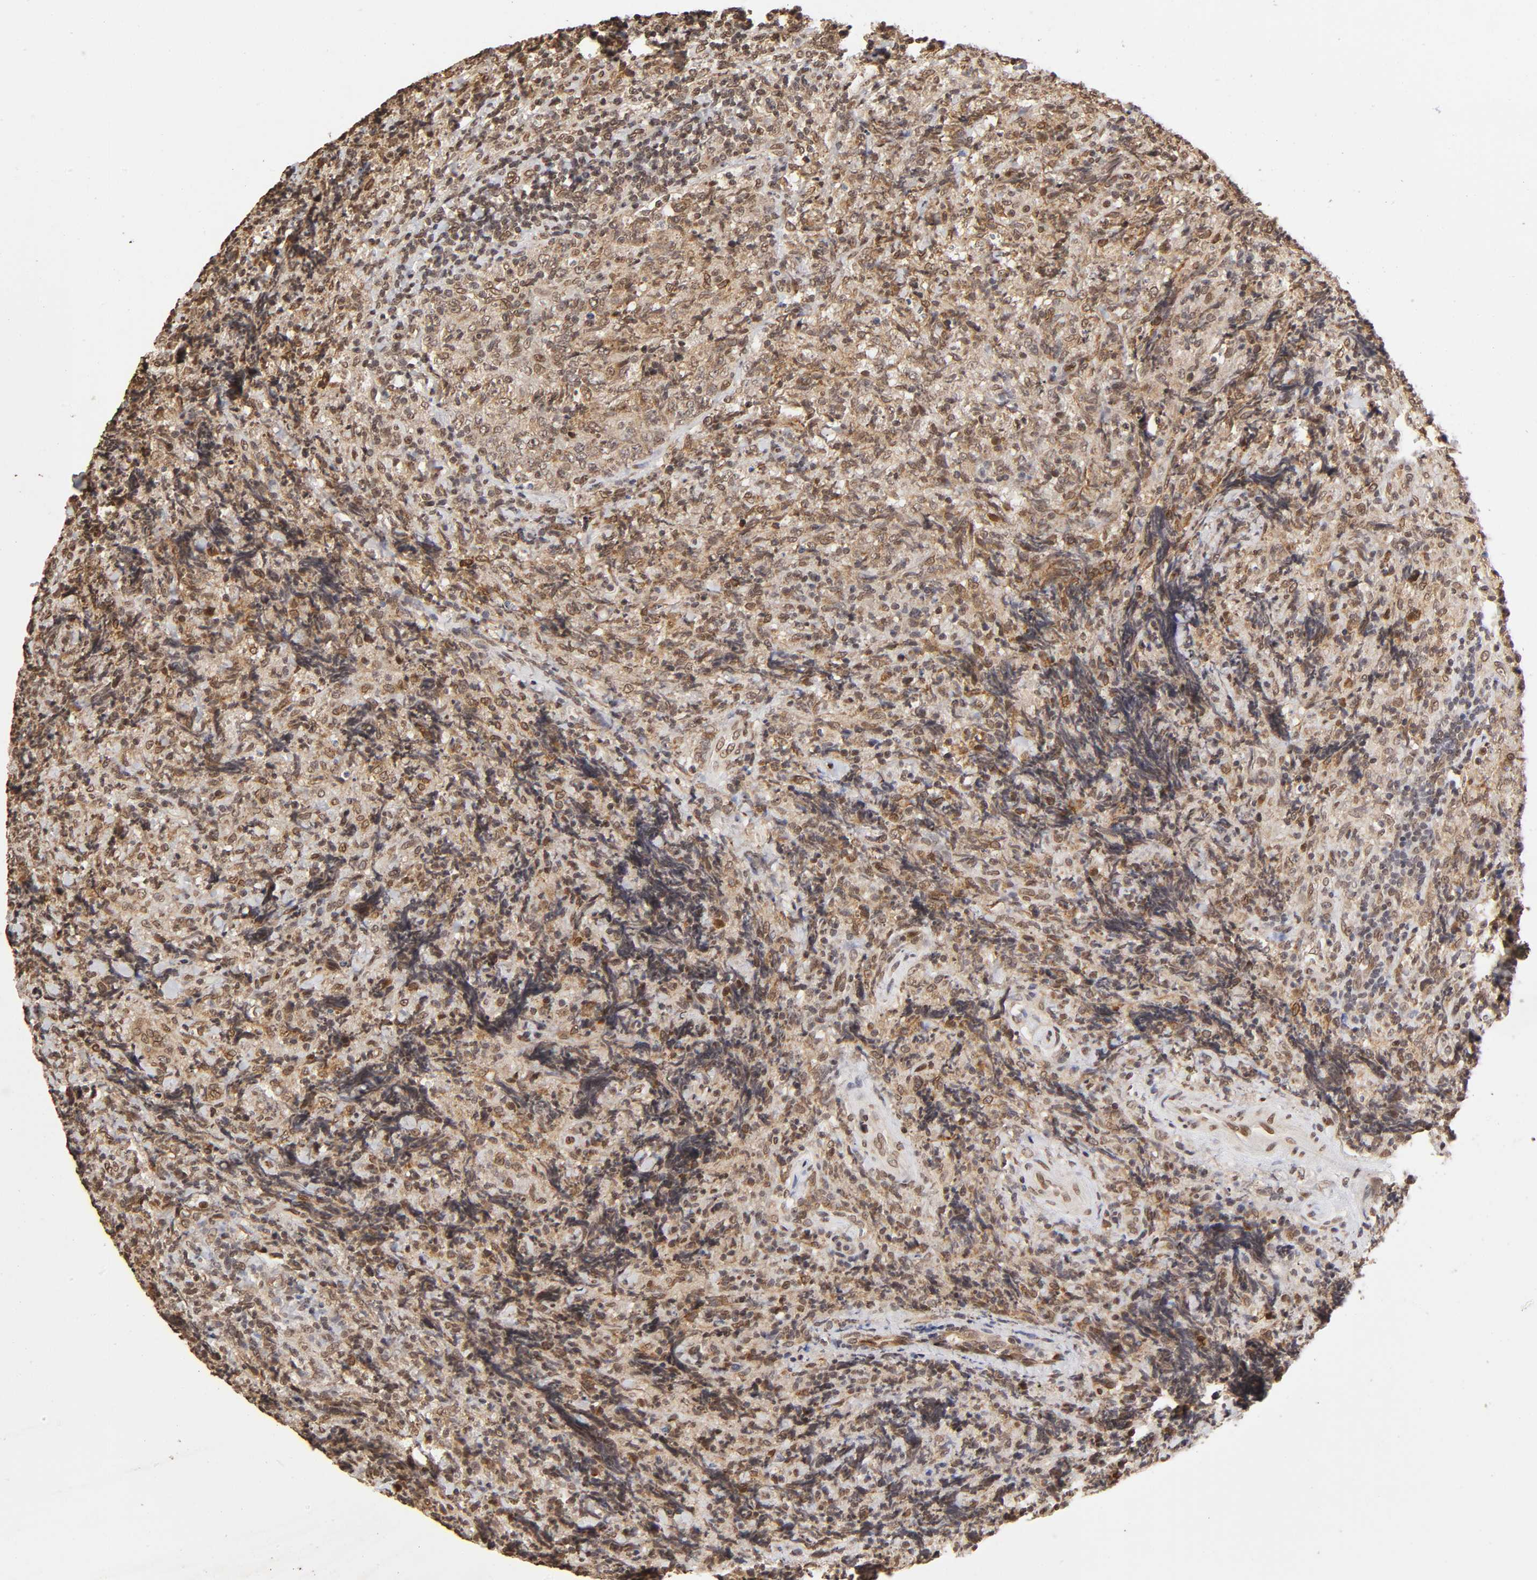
{"staining": {"intensity": "weak", "quantity": ">75%", "location": "cytoplasmic/membranous,nuclear"}, "tissue": "lymphoma", "cell_type": "Tumor cells", "image_type": "cancer", "snomed": [{"axis": "morphology", "description": "Malignant lymphoma, non-Hodgkin's type, High grade"}, {"axis": "topography", "description": "Tonsil"}], "caption": "There is low levels of weak cytoplasmic/membranous and nuclear expression in tumor cells of malignant lymphoma, non-Hodgkin's type (high-grade), as demonstrated by immunohistochemical staining (brown color).", "gene": "MLLT6", "patient": {"sex": "female", "age": 36}}